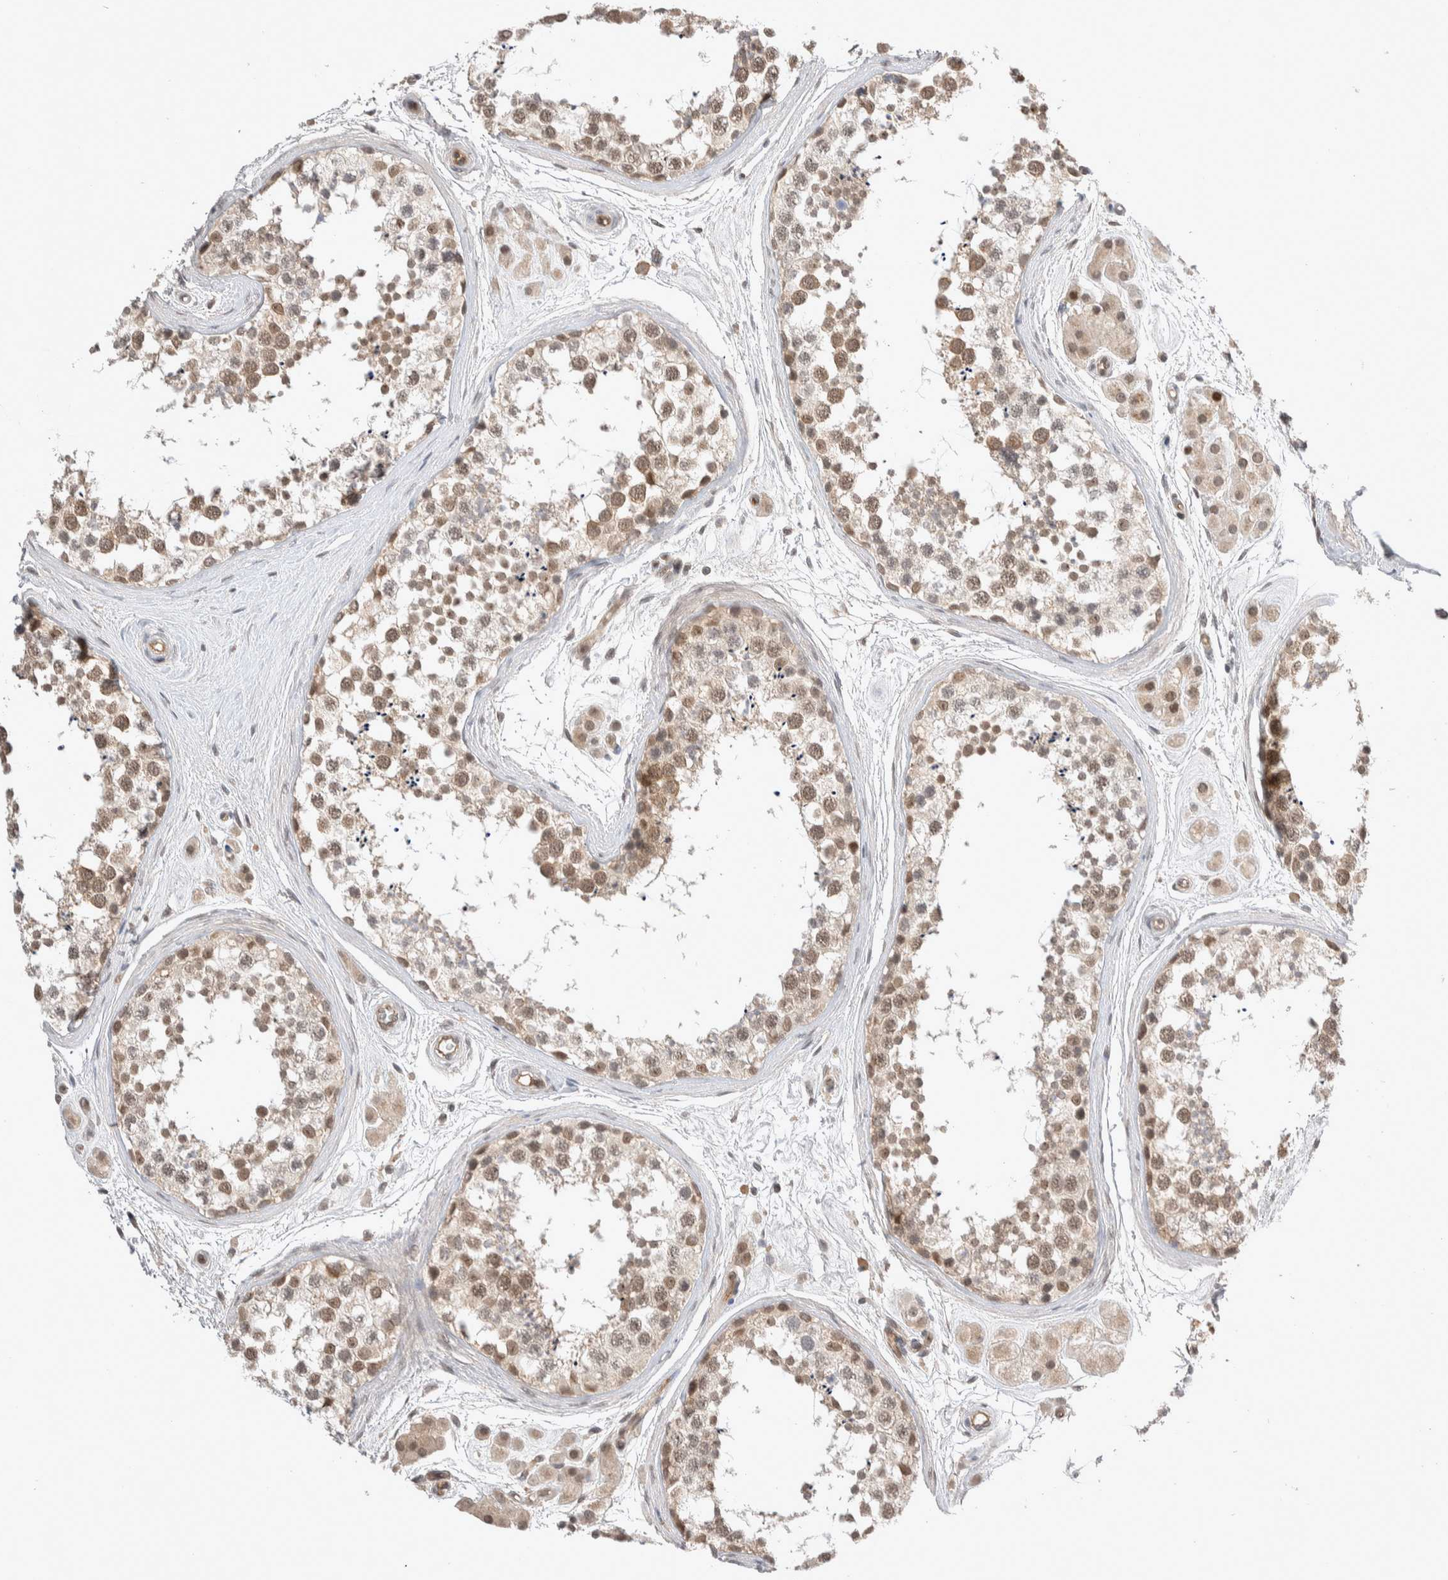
{"staining": {"intensity": "moderate", "quantity": ">75%", "location": "nuclear"}, "tissue": "testis", "cell_type": "Cells in seminiferous ducts", "image_type": "normal", "snomed": [{"axis": "morphology", "description": "Normal tissue, NOS"}, {"axis": "topography", "description": "Testis"}], "caption": "This micrograph displays immunohistochemistry (IHC) staining of unremarkable testis, with medium moderate nuclear positivity in approximately >75% of cells in seminiferous ducts.", "gene": "ZNF704", "patient": {"sex": "male", "age": 56}}